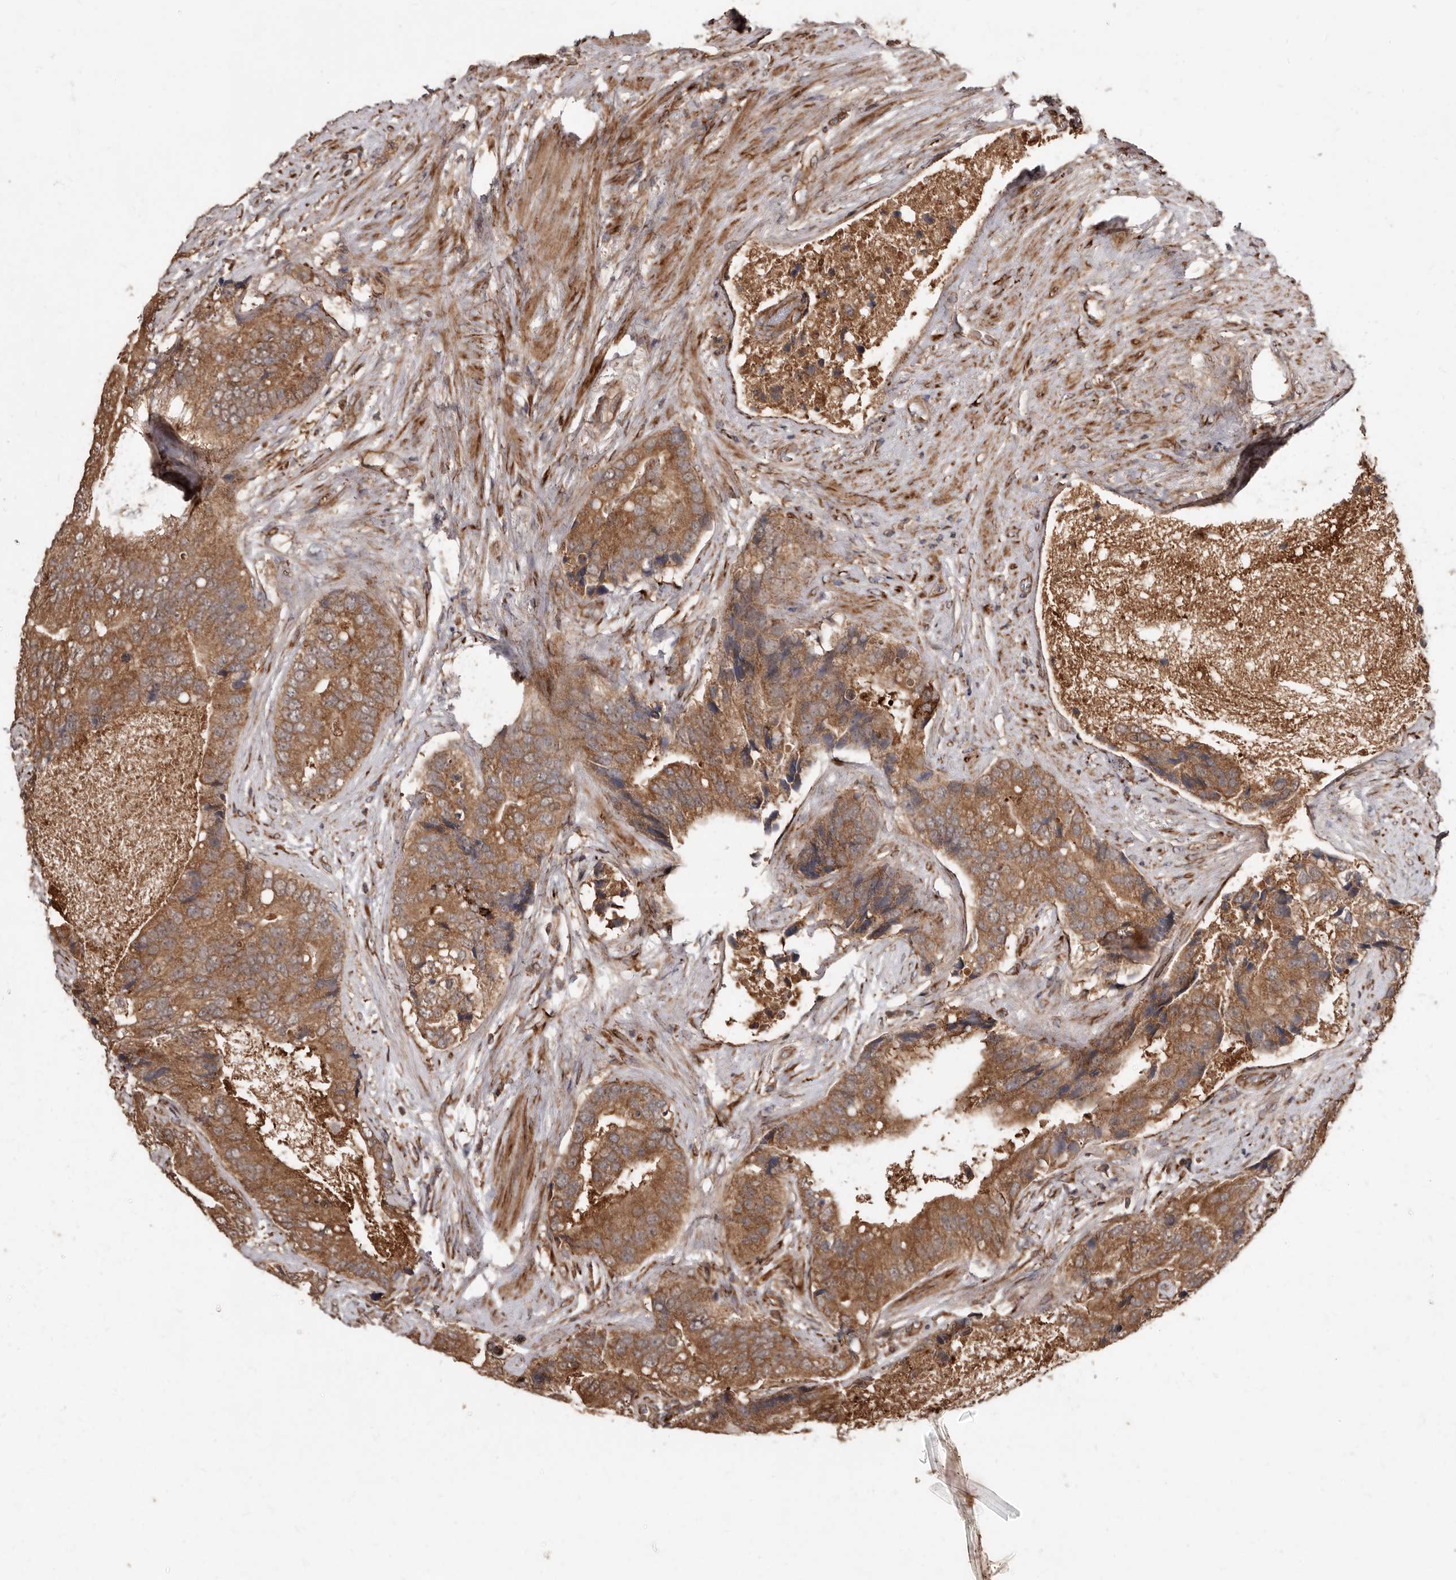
{"staining": {"intensity": "moderate", "quantity": ">75%", "location": "cytoplasmic/membranous"}, "tissue": "prostate cancer", "cell_type": "Tumor cells", "image_type": "cancer", "snomed": [{"axis": "morphology", "description": "Adenocarcinoma, High grade"}, {"axis": "topography", "description": "Prostate"}], "caption": "Protein expression analysis of prostate cancer shows moderate cytoplasmic/membranous staining in about >75% of tumor cells. Using DAB (3,3'-diaminobenzidine) (brown) and hematoxylin (blue) stains, captured at high magnification using brightfield microscopy.", "gene": "FLAD1", "patient": {"sex": "male", "age": 70}}